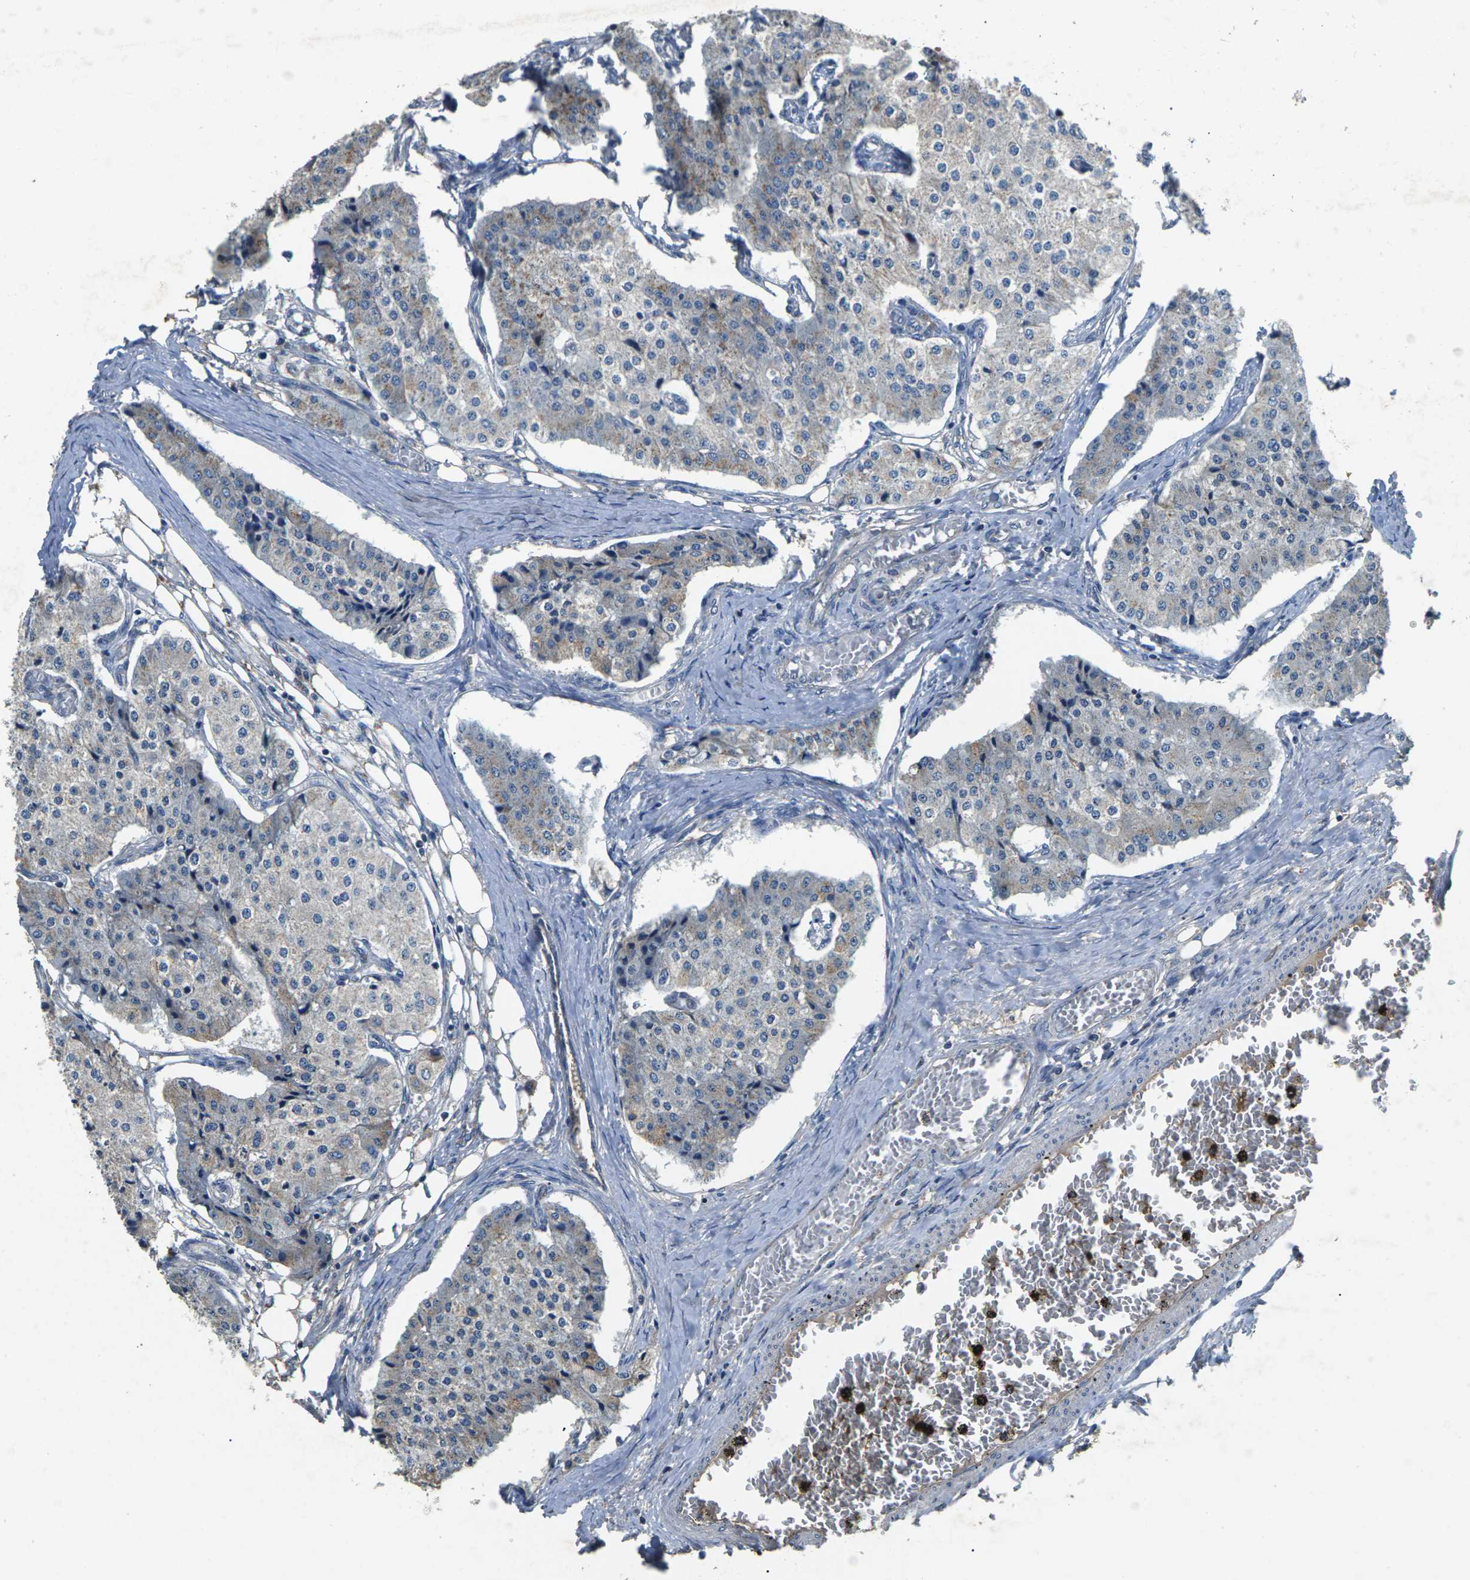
{"staining": {"intensity": "weak", "quantity": "<25%", "location": "cytoplasmic/membranous"}, "tissue": "carcinoid", "cell_type": "Tumor cells", "image_type": "cancer", "snomed": [{"axis": "morphology", "description": "Carcinoid, malignant, NOS"}, {"axis": "topography", "description": "Colon"}], "caption": "Immunohistochemical staining of carcinoid (malignant) exhibits no significant positivity in tumor cells.", "gene": "B4GAT1", "patient": {"sex": "female", "age": 52}}